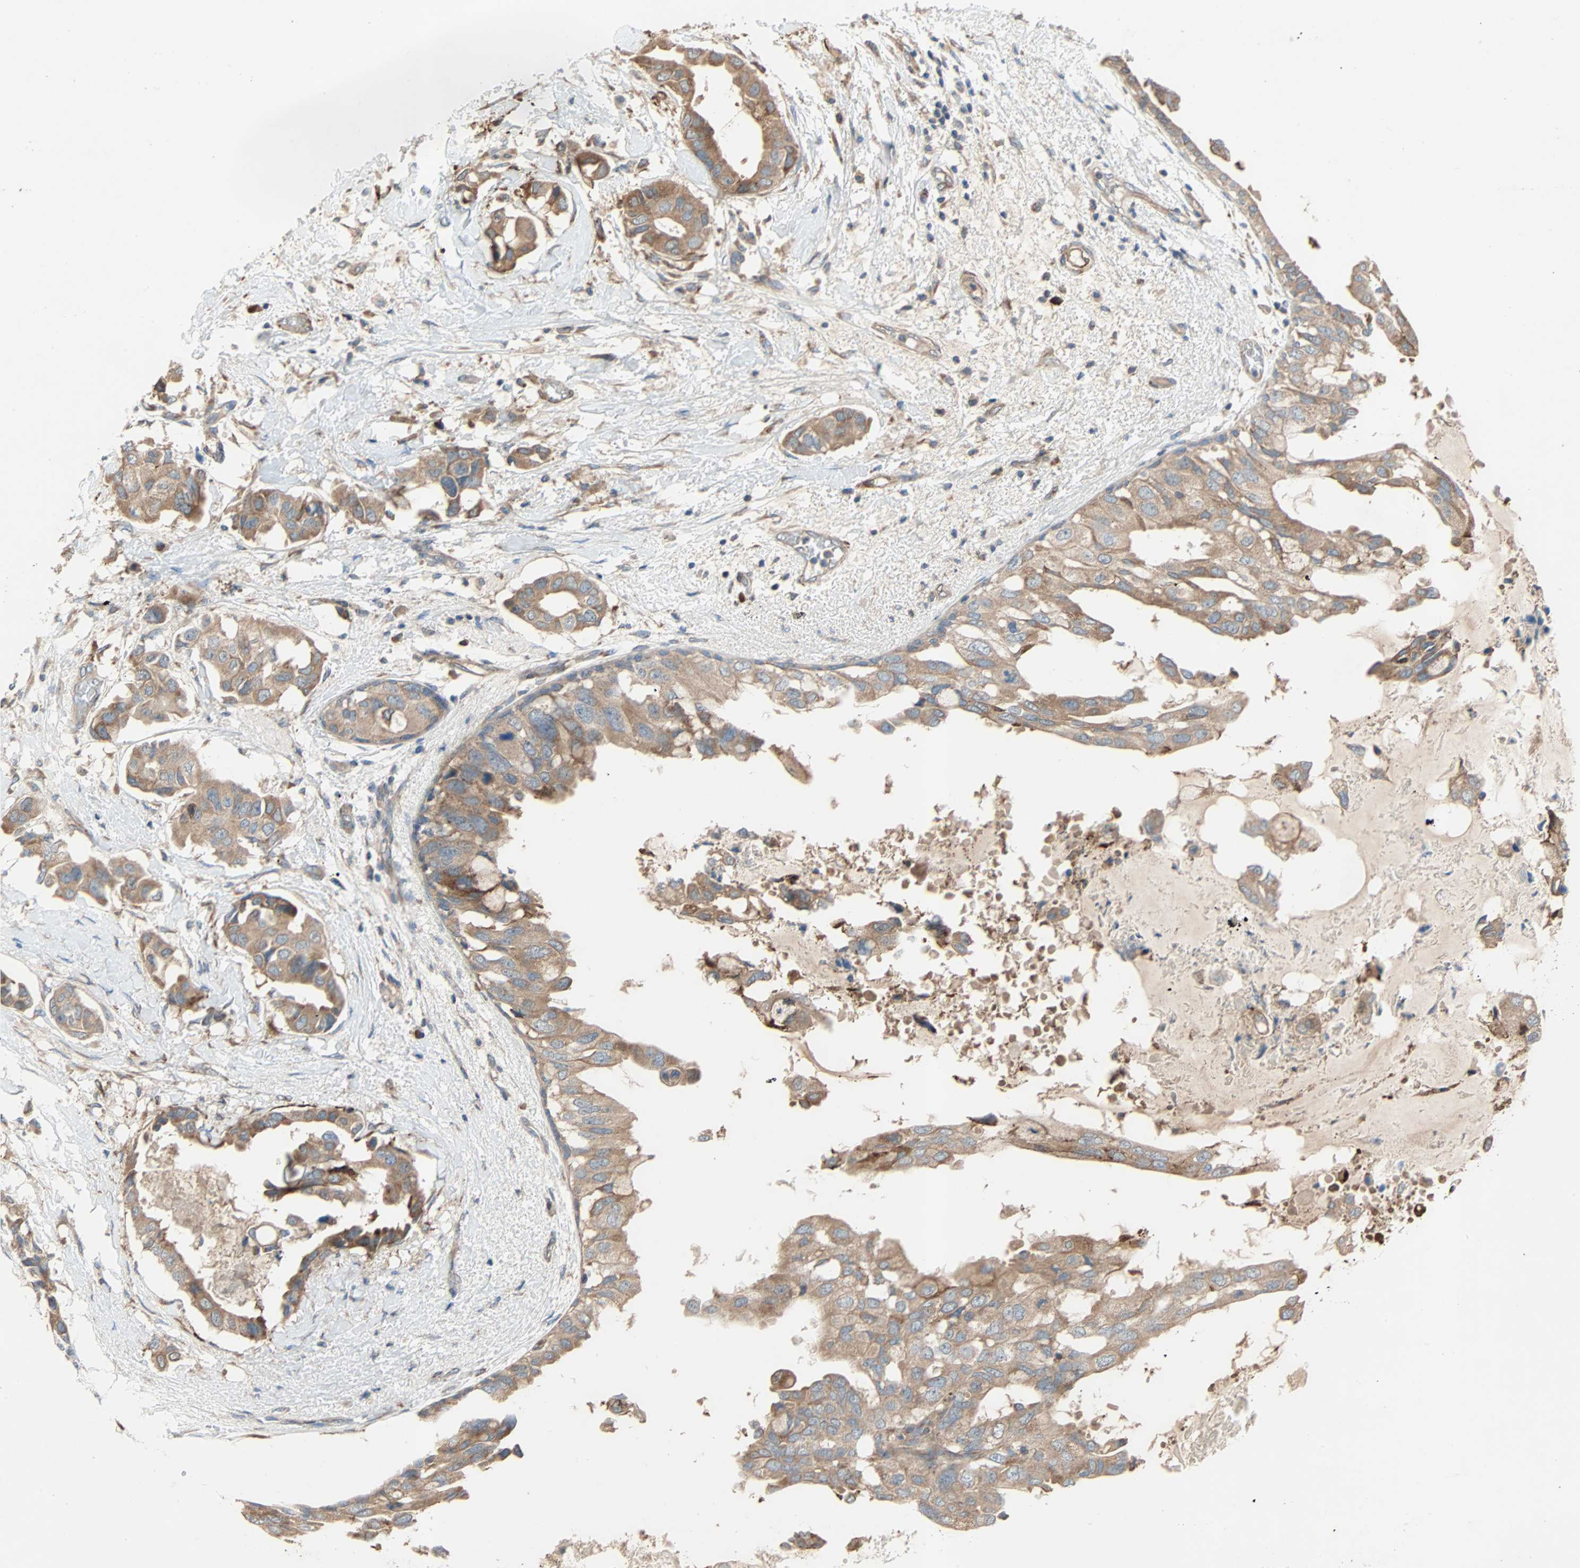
{"staining": {"intensity": "moderate", "quantity": ">75%", "location": "cytoplasmic/membranous"}, "tissue": "breast cancer", "cell_type": "Tumor cells", "image_type": "cancer", "snomed": [{"axis": "morphology", "description": "Duct carcinoma"}, {"axis": "topography", "description": "Breast"}], "caption": "Breast cancer tissue exhibits moderate cytoplasmic/membranous positivity in about >75% of tumor cells, visualized by immunohistochemistry.", "gene": "XYLT1", "patient": {"sex": "female", "age": 40}}